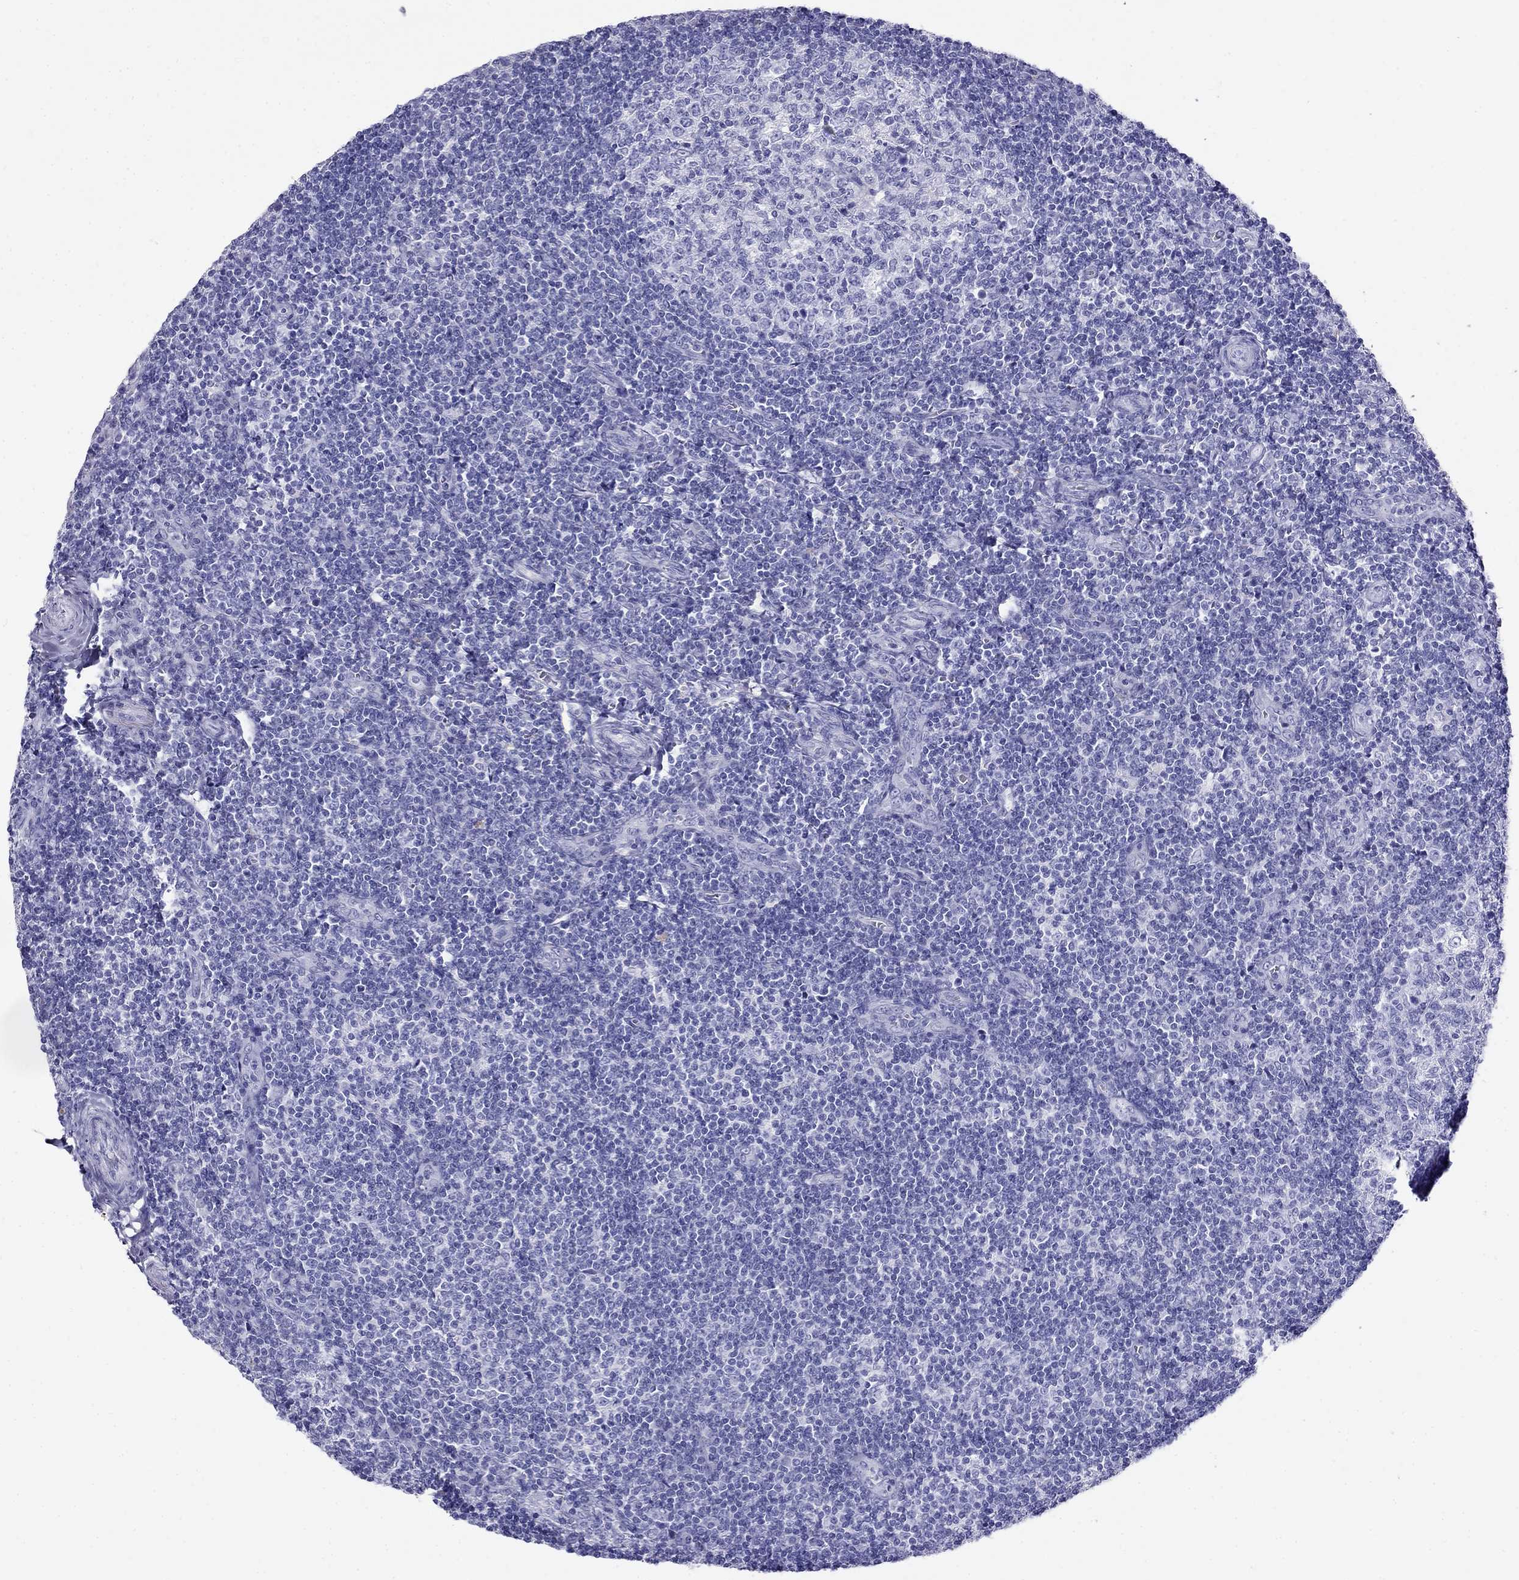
{"staining": {"intensity": "negative", "quantity": "none", "location": "none"}, "tissue": "tonsil", "cell_type": "Germinal center cells", "image_type": "normal", "snomed": [{"axis": "morphology", "description": "Normal tissue, NOS"}, {"axis": "topography", "description": "Tonsil"}], "caption": "Germinal center cells are negative for protein expression in unremarkable human tonsil. (DAB (3,3'-diaminobenzidine) IHC visualized using brightfield microscopy, high magnification).", "gene": "MC5R", "patient": {"sex": "female", "age": 13}}